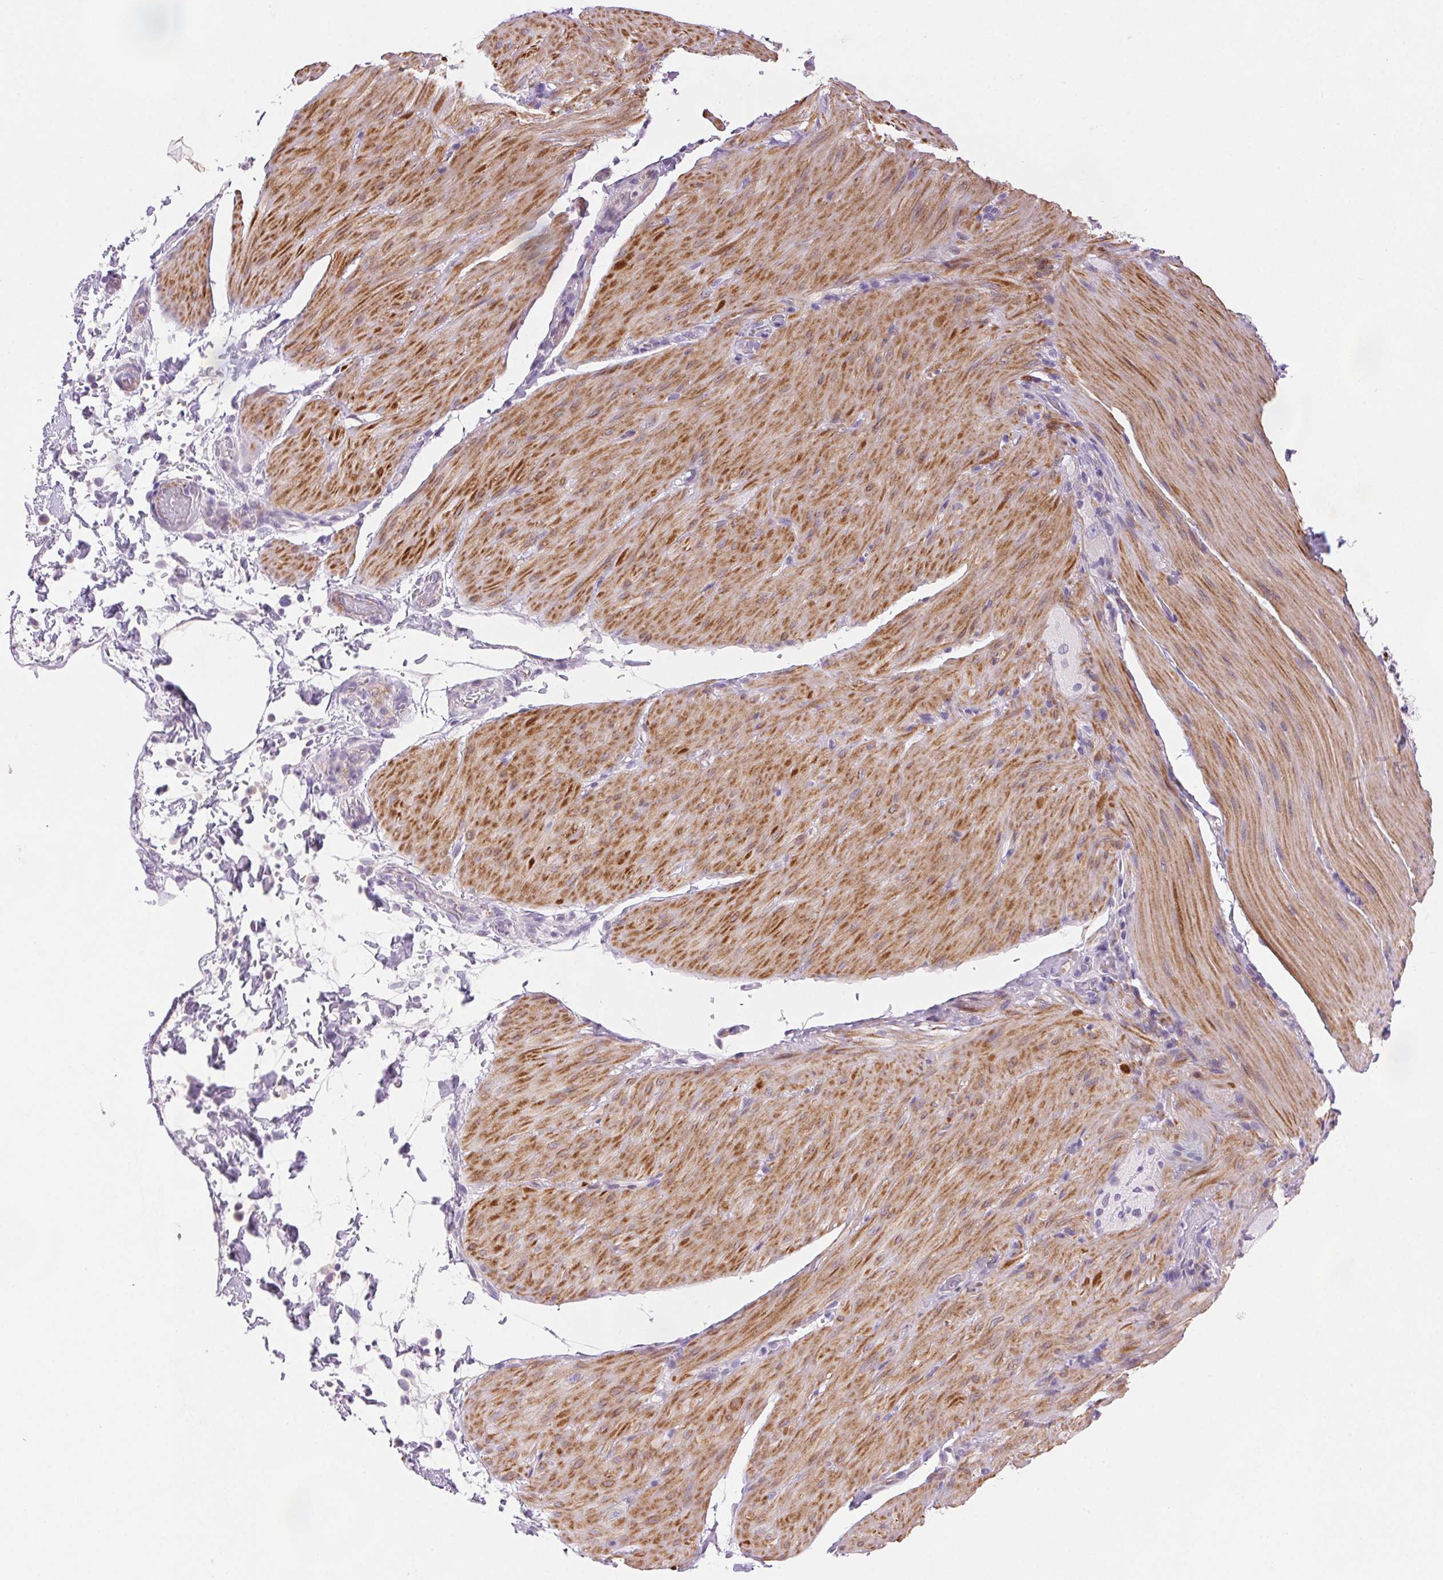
{"staining": {"intensity": "moderate", "quantity": "25%-75%", "location": "cytoplasmic/membranous"}, "tissue": "smooth muscle", "cell_type": "Smooth muscle cells", "image_type": "normal", "snomed": [{"axis": "morphology", "description": "Normal tissue, NOS"}, {"axis": "topography", "description": "Smooth muscle"}, {"axis": "topography", "description": "Colon"}], "caption": "This image displays IHC staining of normal human smooth muscle, with medium moderate cytoplasmic/membranous positivity in approximately 25%-75% of smooth muscle cells.", "gene": "ARHGAP11B", "patient": {"sex": "male", "age": 73}}